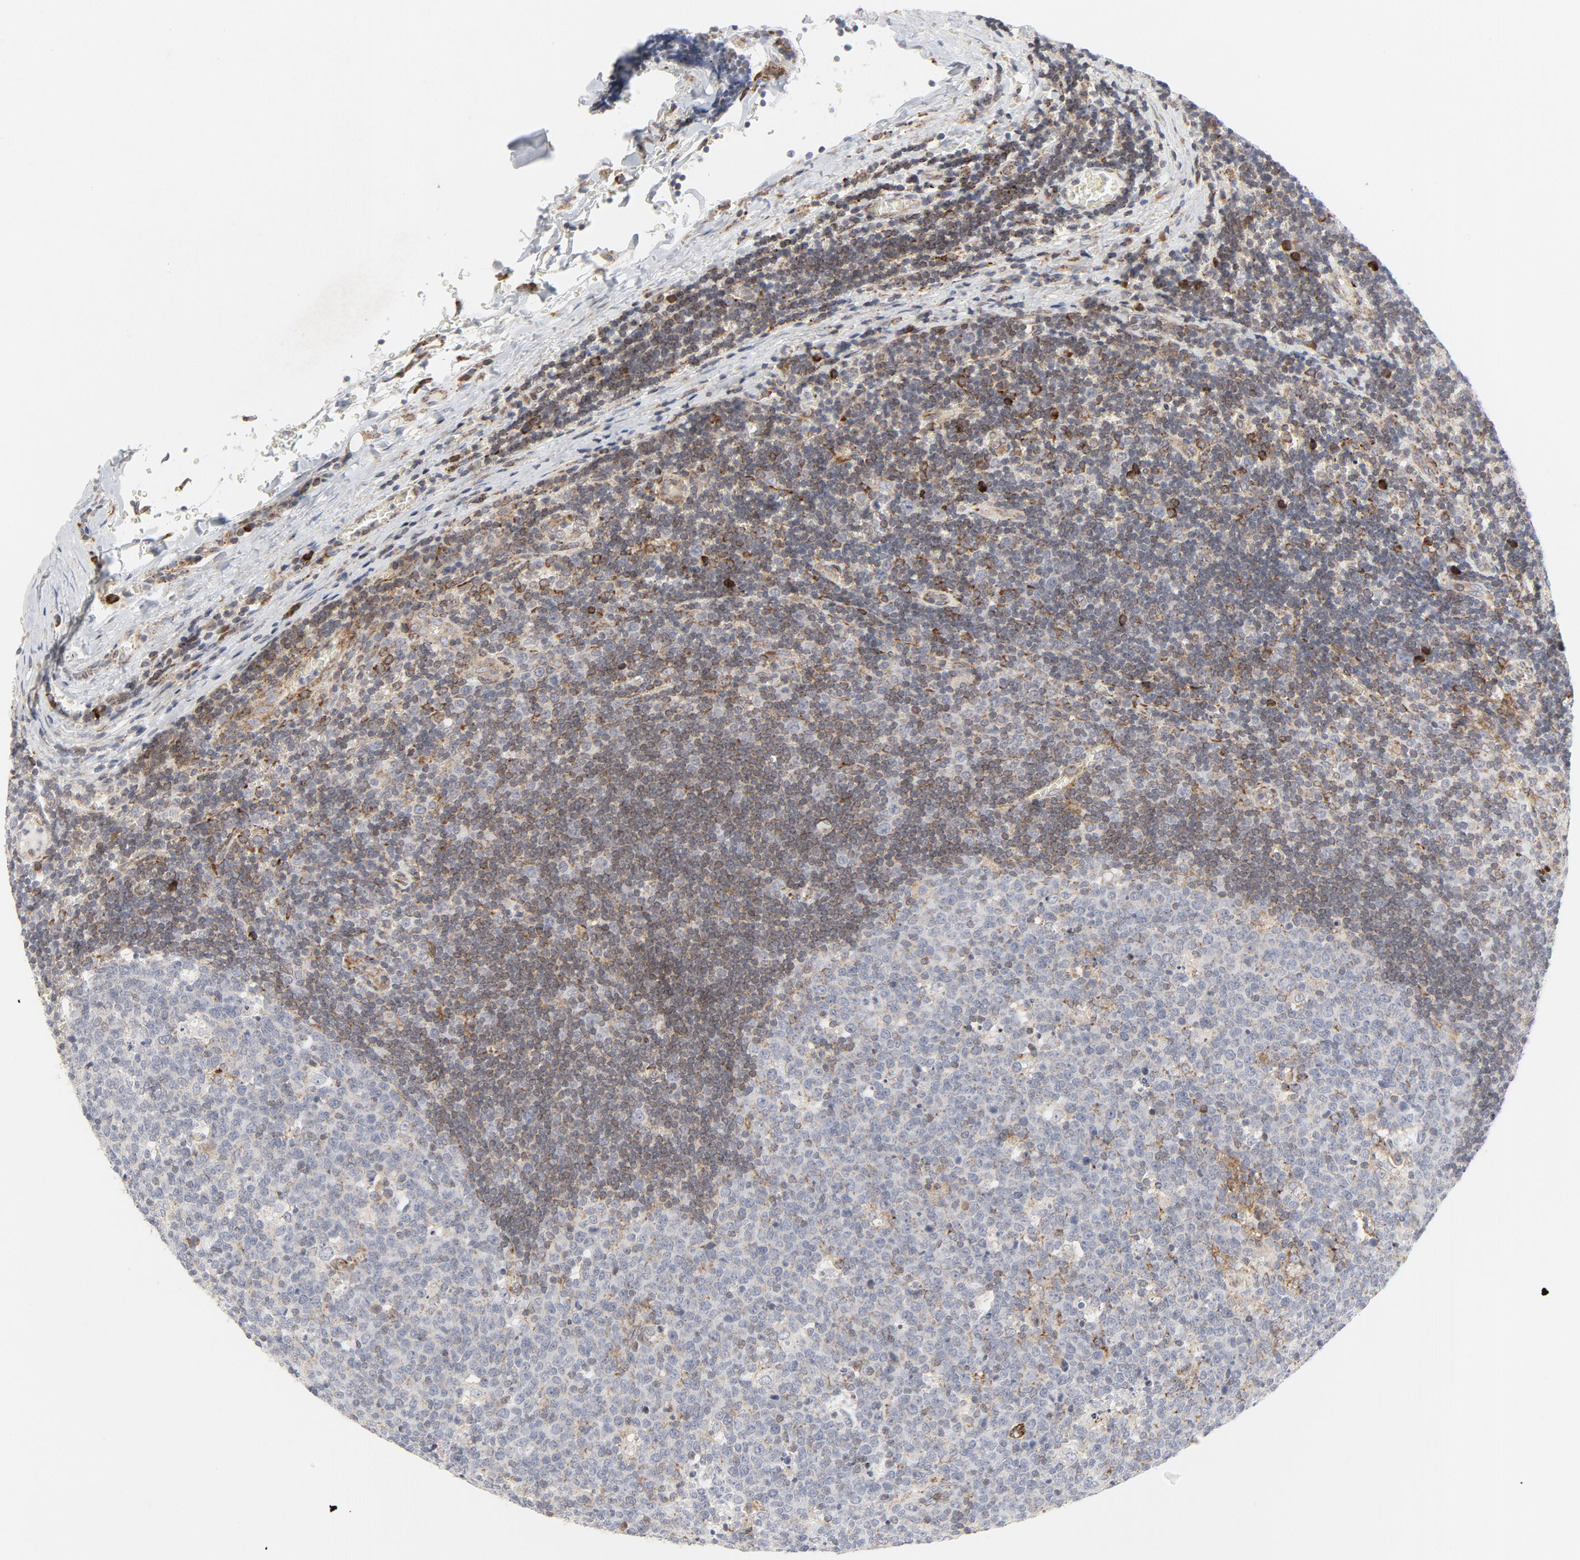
{"staining": {"intensity": "weak", "quantity": "25%-75%", "location": "cytoplasmic/membranous"}, "tissue": "lymph node", "cell_type": "Germinal center cells", "image_type": "normal", "snomed": [{"axis": "morphology", "description": "Normal tissue, NOS"}, {"axis": "topography", "description": "Lymph node"}, {"axis": "topography", "description": "Salivary gland"}], "caption": "The micrograph shows immunohistochemical staining of normal lymph node. There is weak cytoplasmic/membranous staining is seen in approximately 25%-75% of germinal center cells. (Brightfield microscopy of DAB IHC at high magnification).", "gene": "LRP6", "patient": {"sex": "male", "age": 8}}